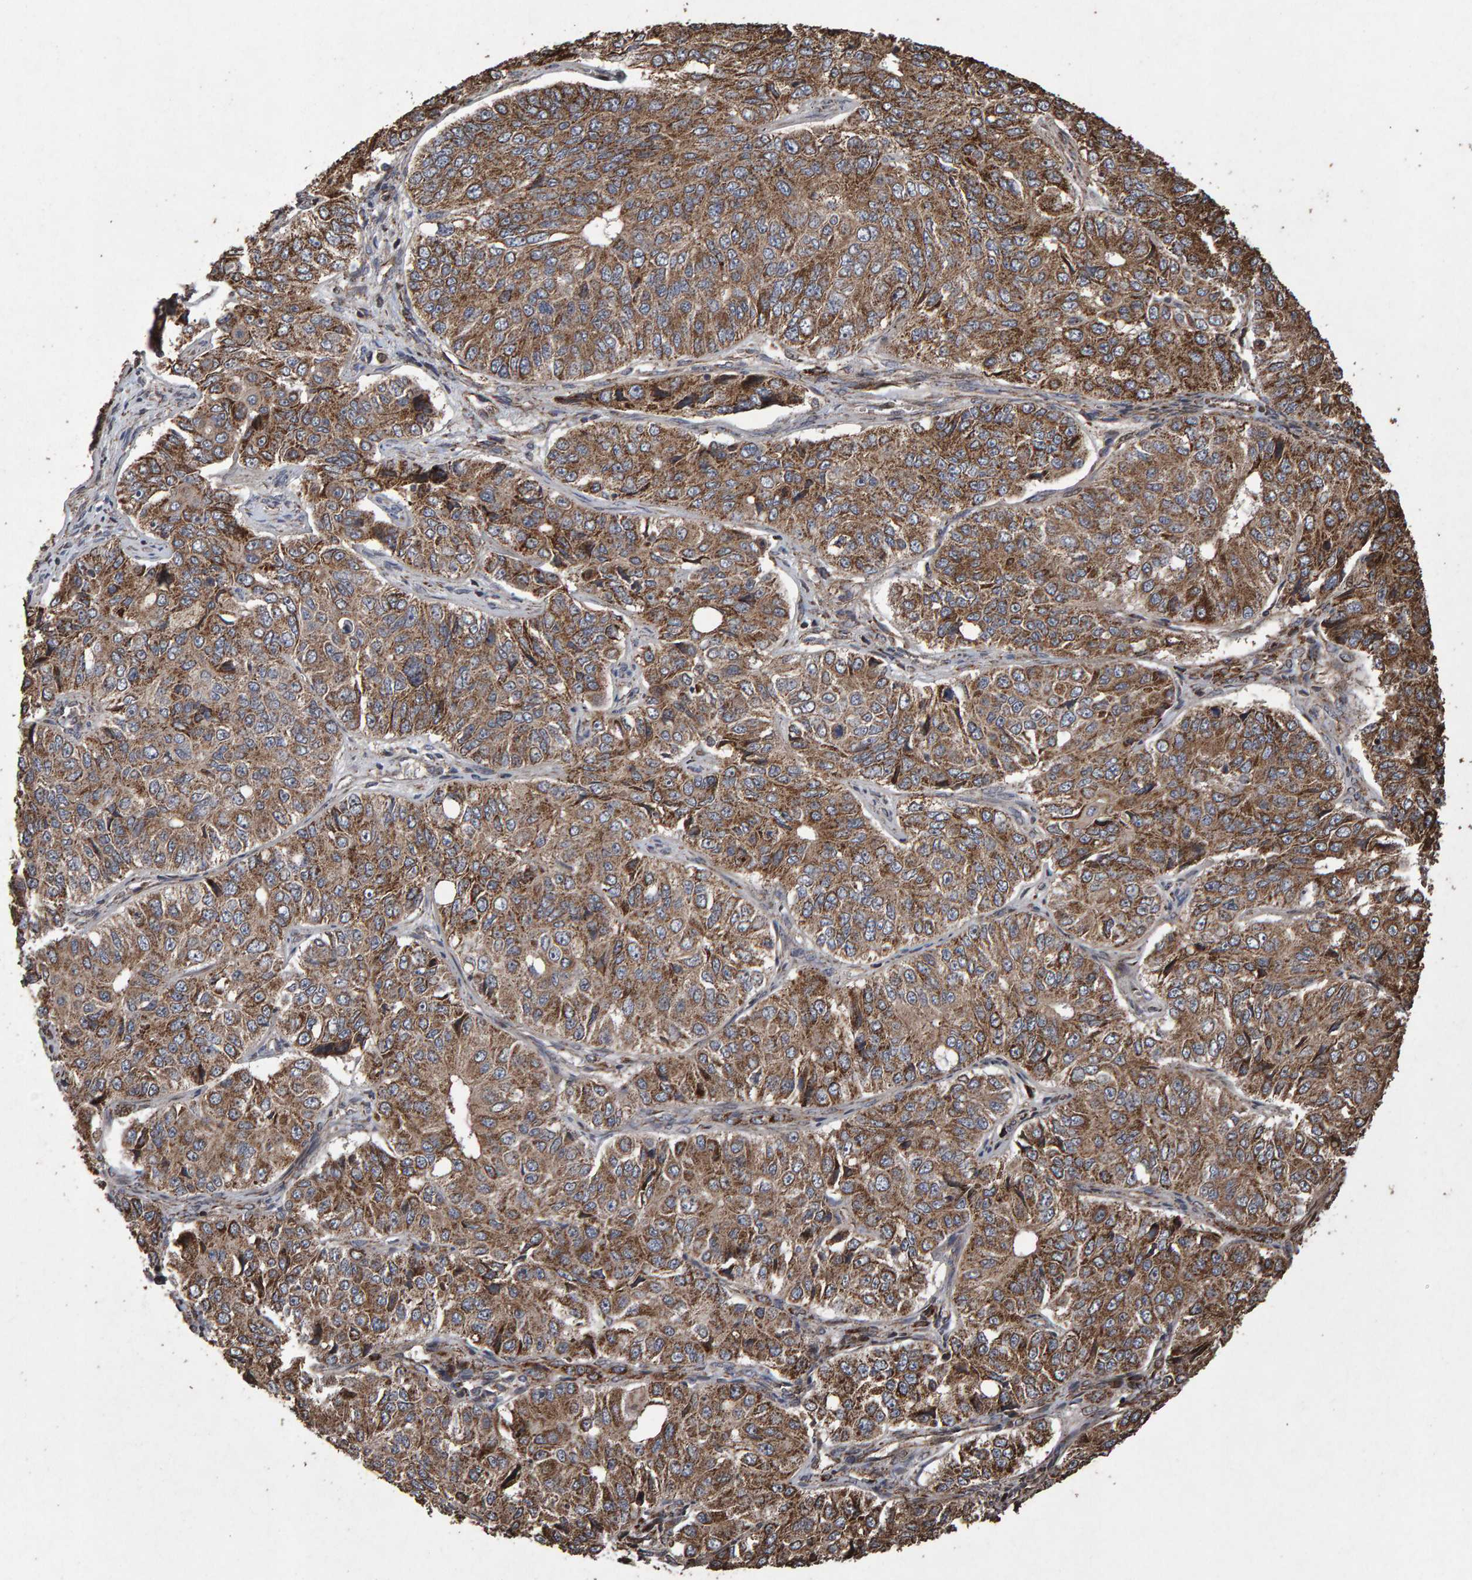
{"staining": {"intensity": "moderate", "quantity": ">75%", "location": "cytoplasmic/membranous"}, "tissue": "ovarian cancer", "cell_type": "Tumor cells", "image_type": "cancer", "snomed": [{"axis": "morphology", "description": "Carcinoma, endometroid"}, {"axis": "topography", "description": "Ovary"}], "caption": "A medium amount of moderate cytoplasmic/membranous expression is seen in approximately >75% of tumor cells in ovarian cancer (endometroid carcinoma) tissue.", "gene": "OSBP2", "patient": {"sex": "female", "age": 51}}